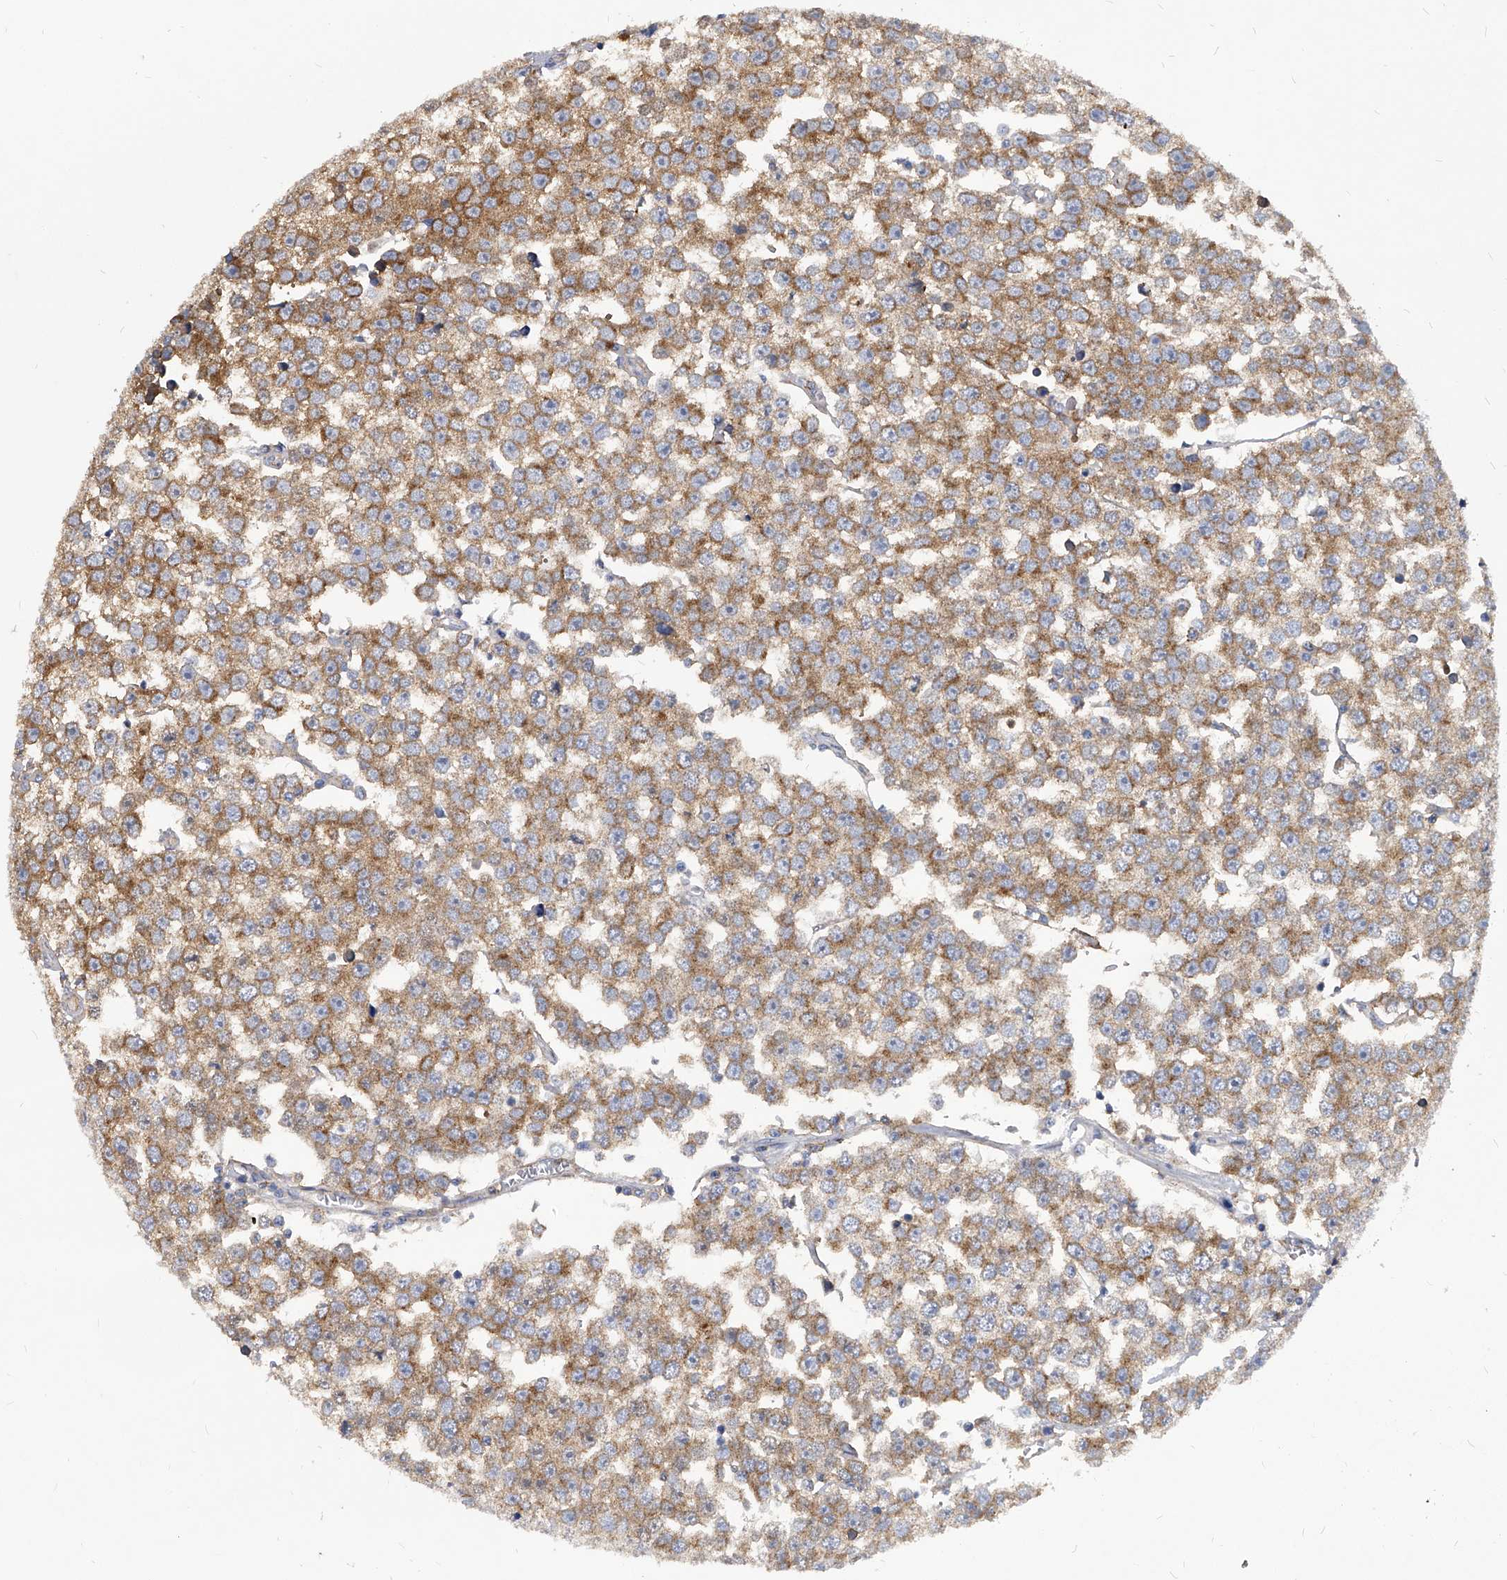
{"staining": {"intensity": "moderate", "quantity": ">75%", "location": "cytoplasmic/membranous"}, "tissue": "testis cancer", "cell_type": "Tumor cells", "image_type": "cancer", "snomed": [{"axis": "morphology", "description": "Seminoma, NOS"}, {"axis": "morphology", "description": "Carcinoma, Embryonal, NOS"}, {"axis": "topography", "description": "Testis"}], "caption": "DAB (3,3'-diaminobenzidine) immunohistochemical staining of human testis cancer (embryonal carcinoma) reveals moderate cytoplasmic/membranous protein expression in about >75% of tumor cells.", "gene": "ATG5", "patient": {"sex": "male", "age": 52}}